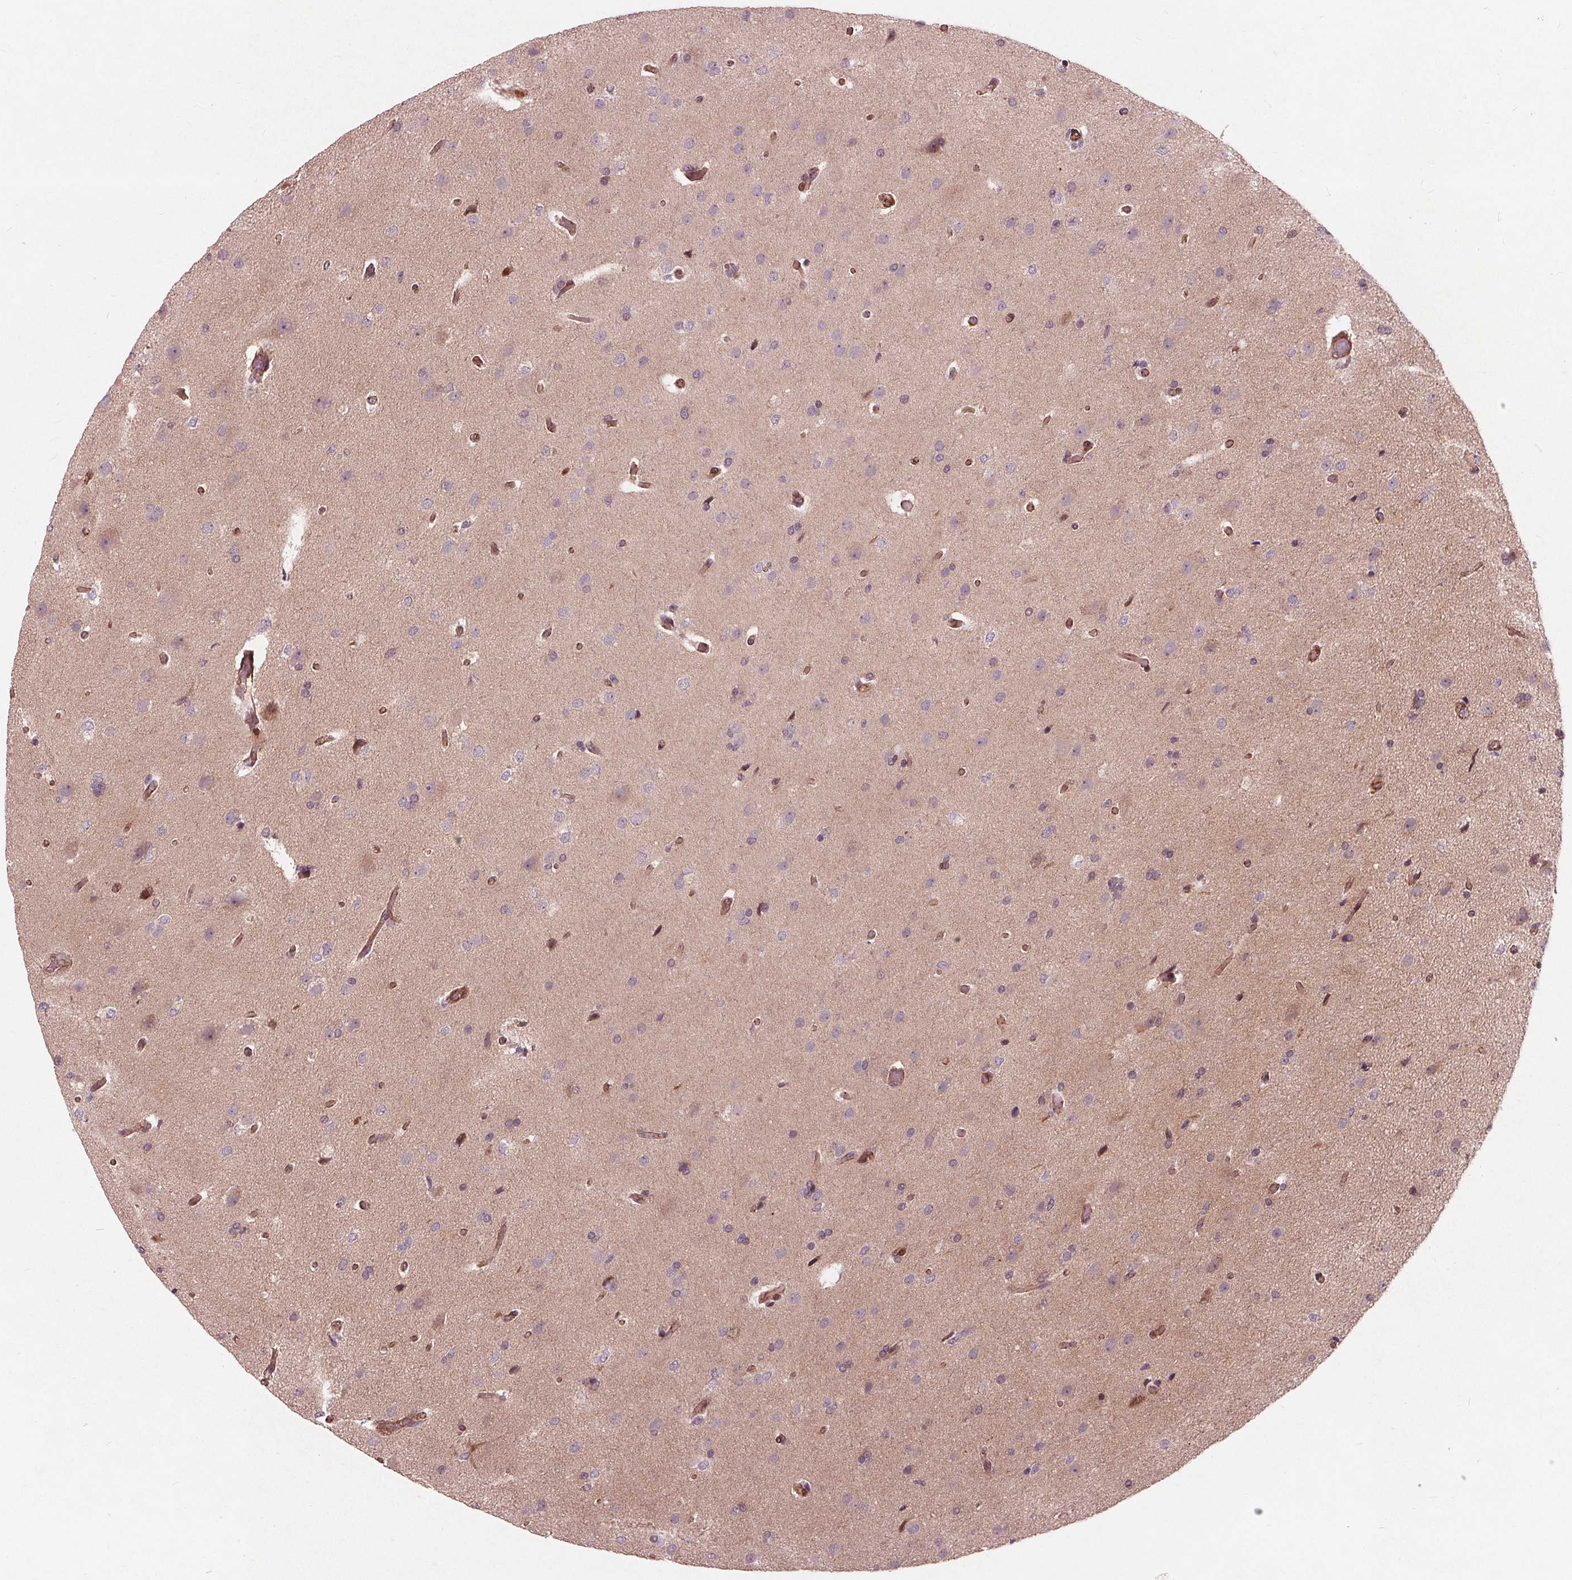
{"staining": {"intensity": "negative", "quantity": "none", "location": "none"}, "tissue": "glioma", "cell_type": "Tumor cells", "image_type": "cancer", "snomed": [{"axis": "morphology", "description": "Glioma, malignant, High grade"}, {"axis": "topography", "description": "Brain"}], "caption": "Human glioma stained for a protein using IHC displays no positivity in tumor cells.", "gene": "TXNIP", "patient": {"sex": "male", "age": 68}}